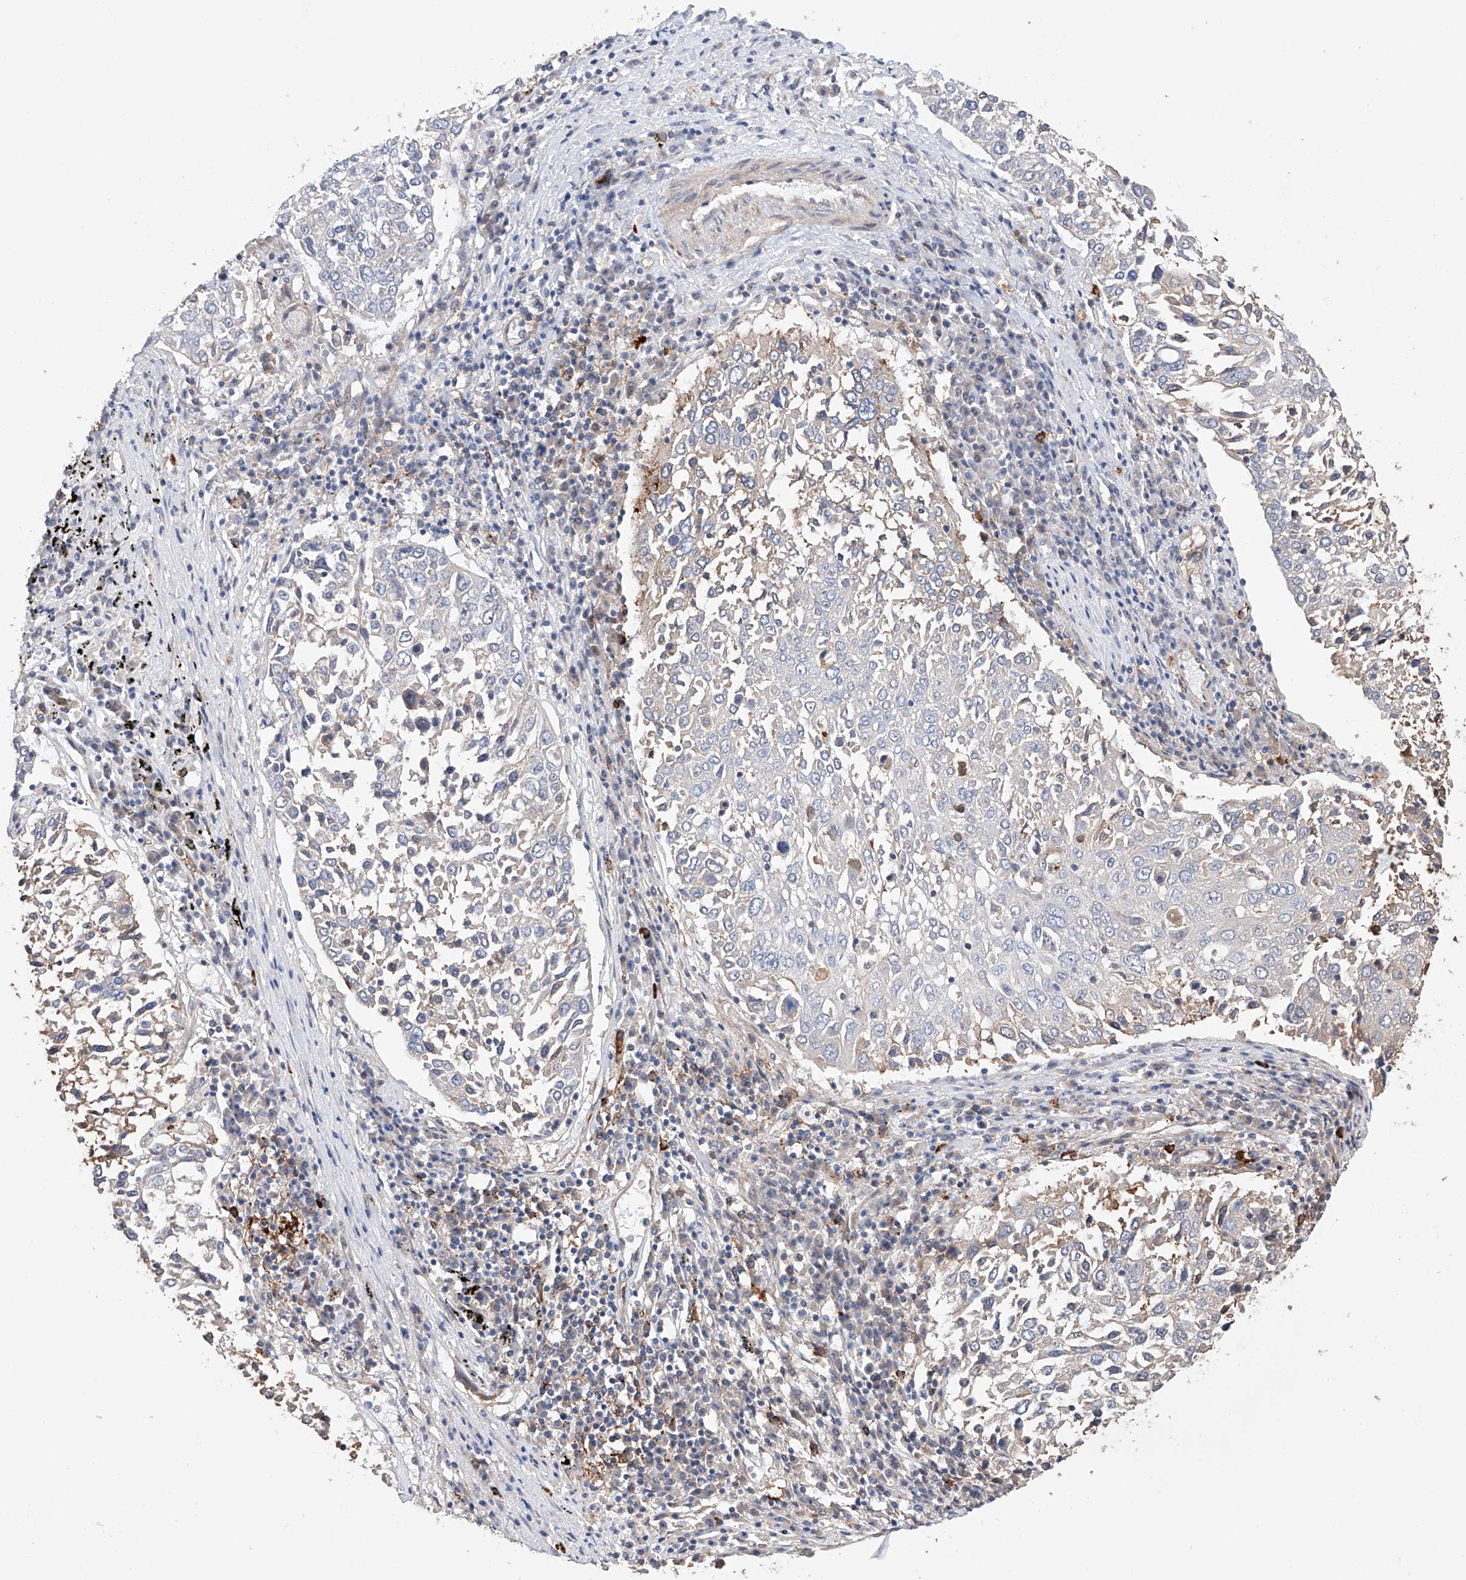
{"staining": {"intensity": "negative", "quantity": "none", "location": "none"}, "tissue": "lung cancer", "cell_type": "Tumor cells", "image_type": "cancer", "snomed": [{"axis": "morphology", "description": "Squamous cell carcinoma, NOS"}, {"axis": "topography", "description": "Lung"}], "caption": "IHC of squamous cell carcinoma (lung) demonstrates no positivity in tumor cells.", "gene": "AFG1L", "patient": {"sex": "male", "age": 65}}